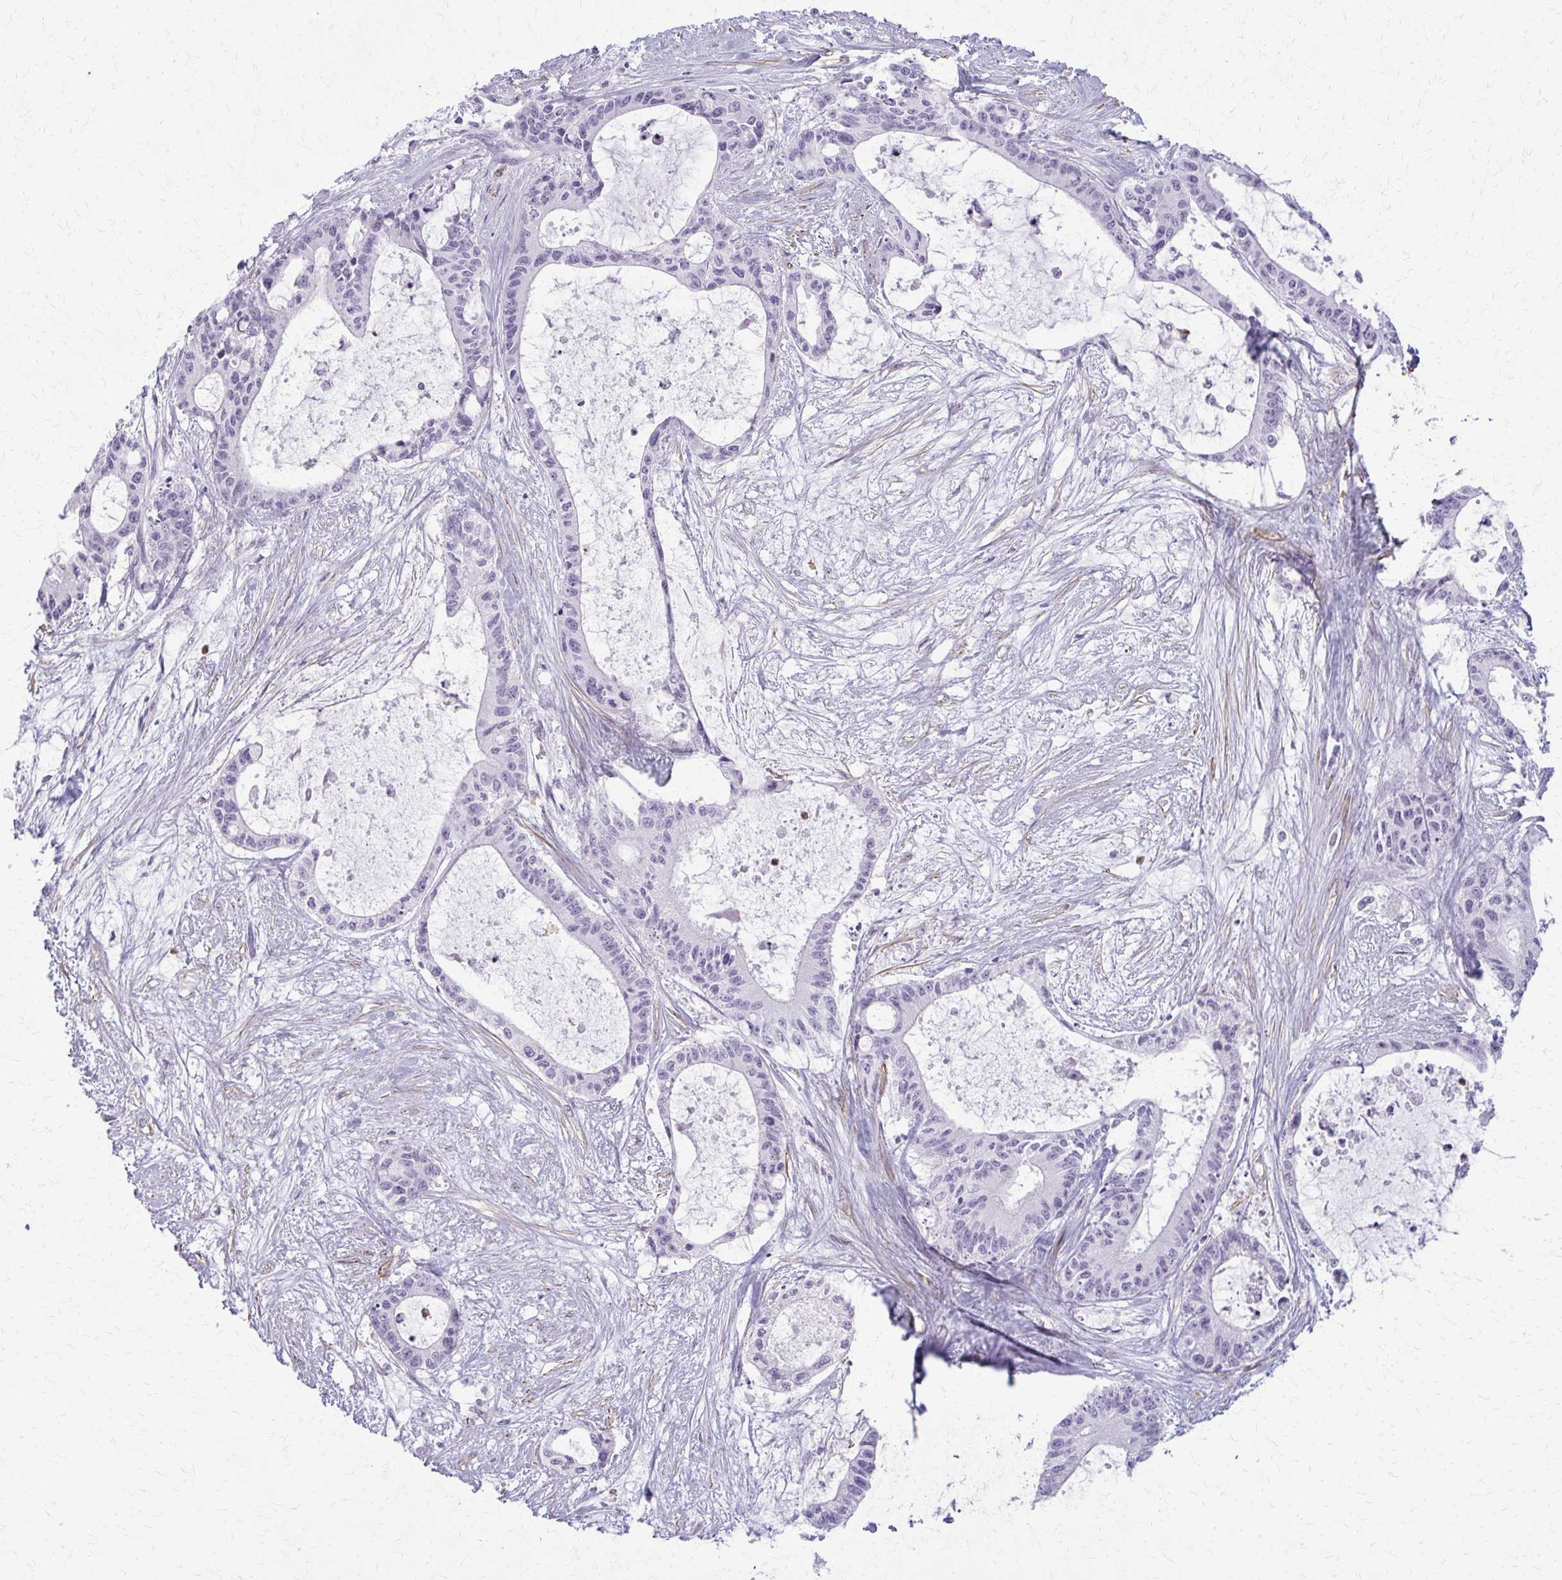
{"staining": {"intensity": "negative", "quantity": "none", "location": "none"}, "tissue": "liver cancer", "cell_type": "Tumor cells", "image_type": "cancer", "snomed": [{"axis": "morphology", "description": "Normal tissue, NOS"}, {"axis": "morphology", "description": "Cholangiocarcinoma"}, {"axis": "topography", "description": "Liver"}, {"axis": "topography", "description": "Peripheral nerve tissue"}], "caption": "Immunohistochemistry (IHC) image of human liver cancer (cholangiocarcinoma) stained for a protein (brown), which displays no positivity in tumor cells.", "gene": "CA3", "patient": {"sex": "female", "age": 73}}